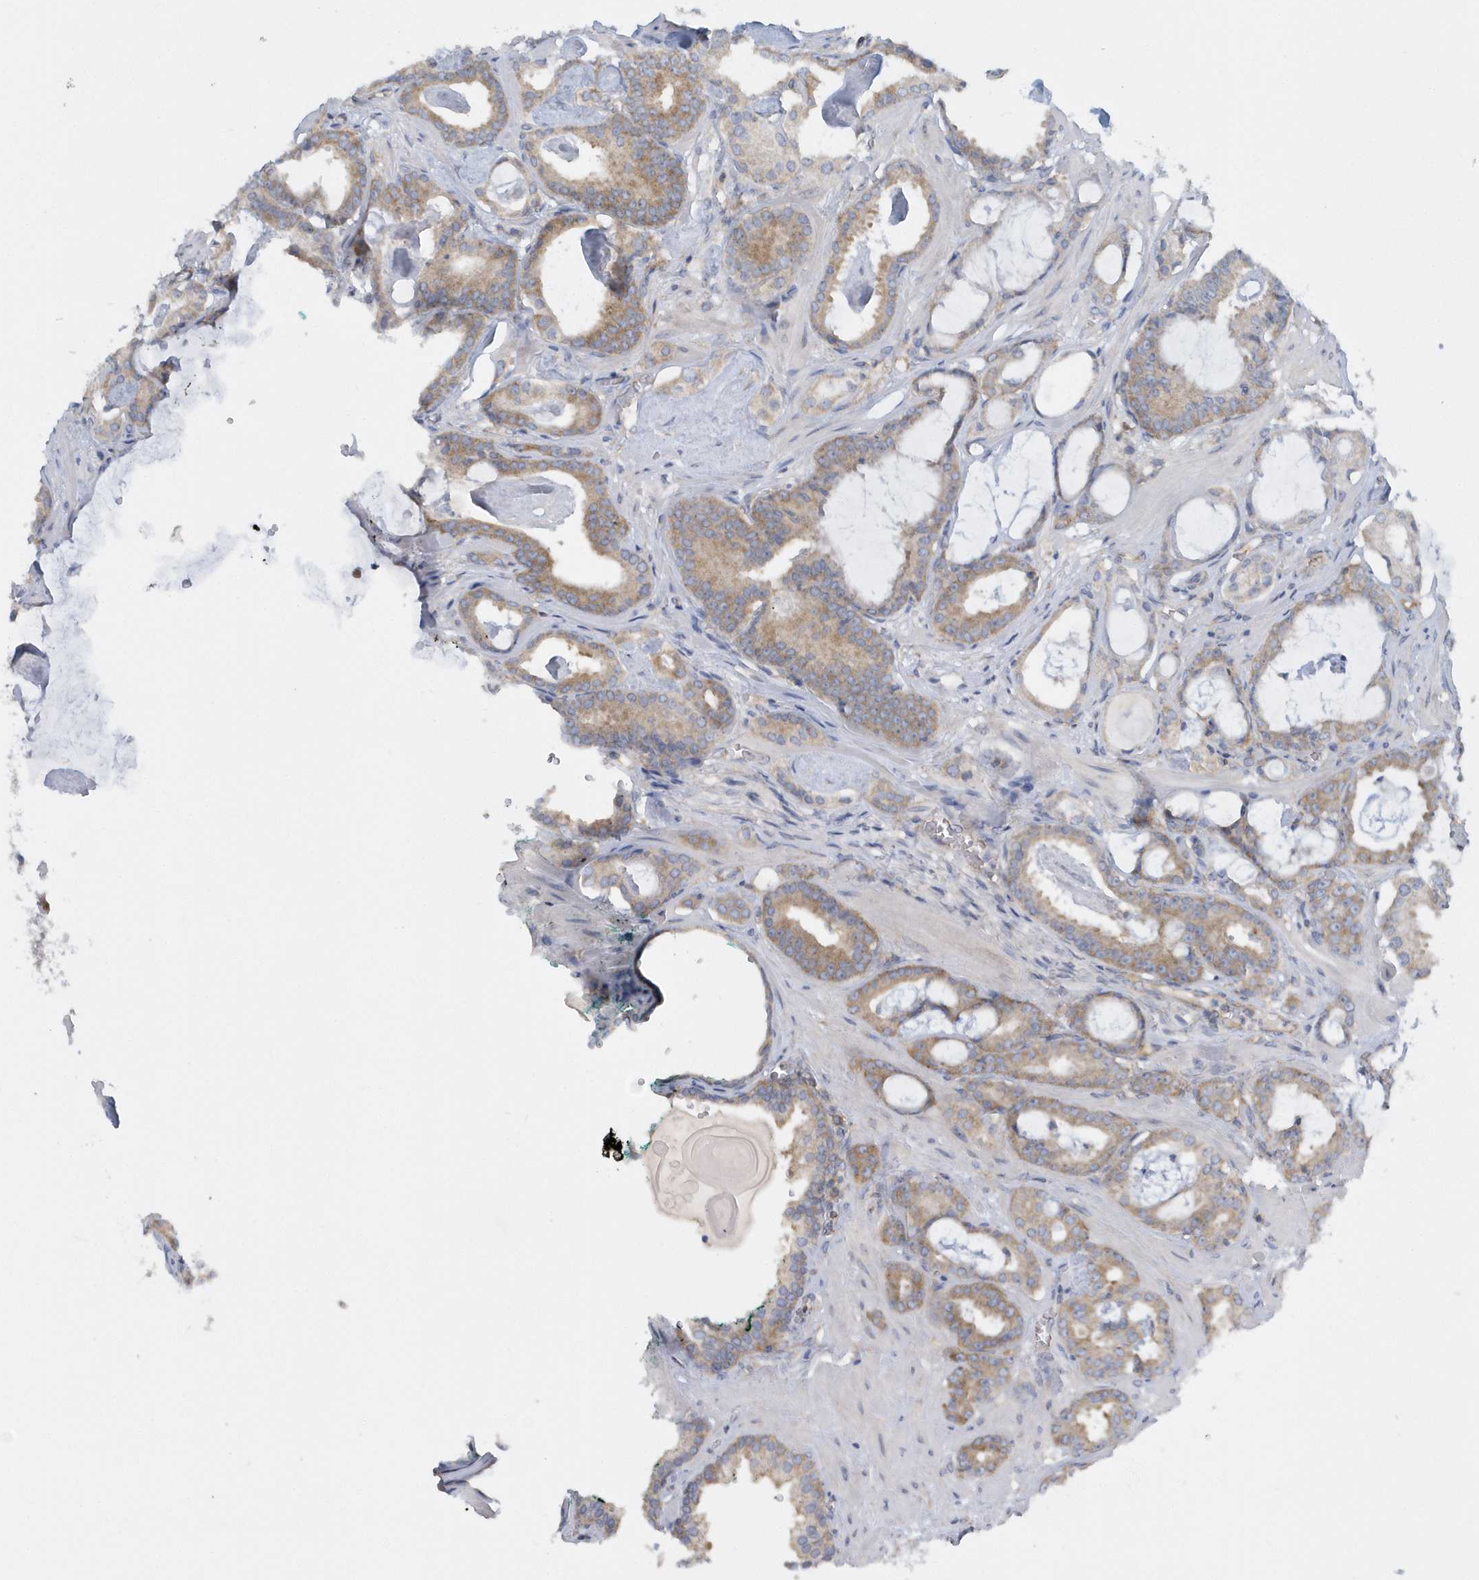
{"staining": {"intensity": "moderate", "quantity": "25%-75%", "location": "cytoplasmic/membranous"}, "tissue": "prostate cancer", "cell_type": "Tumor cells", "image_type": "cancer", "snomed": [{"axis": "morphology", "description": "Adenocarcinoma, Low grade"}, {"axis": "topography", "description": "Prostate"}], "caption": "Protein staining shows moderate cytoplasmic/membranous staining in approximately 25%-75% of tumor cells in prostate adenocarcinoma (low-grade).", "gene": "EIF3C", "patient": {"sex": "male", "age": 53}}